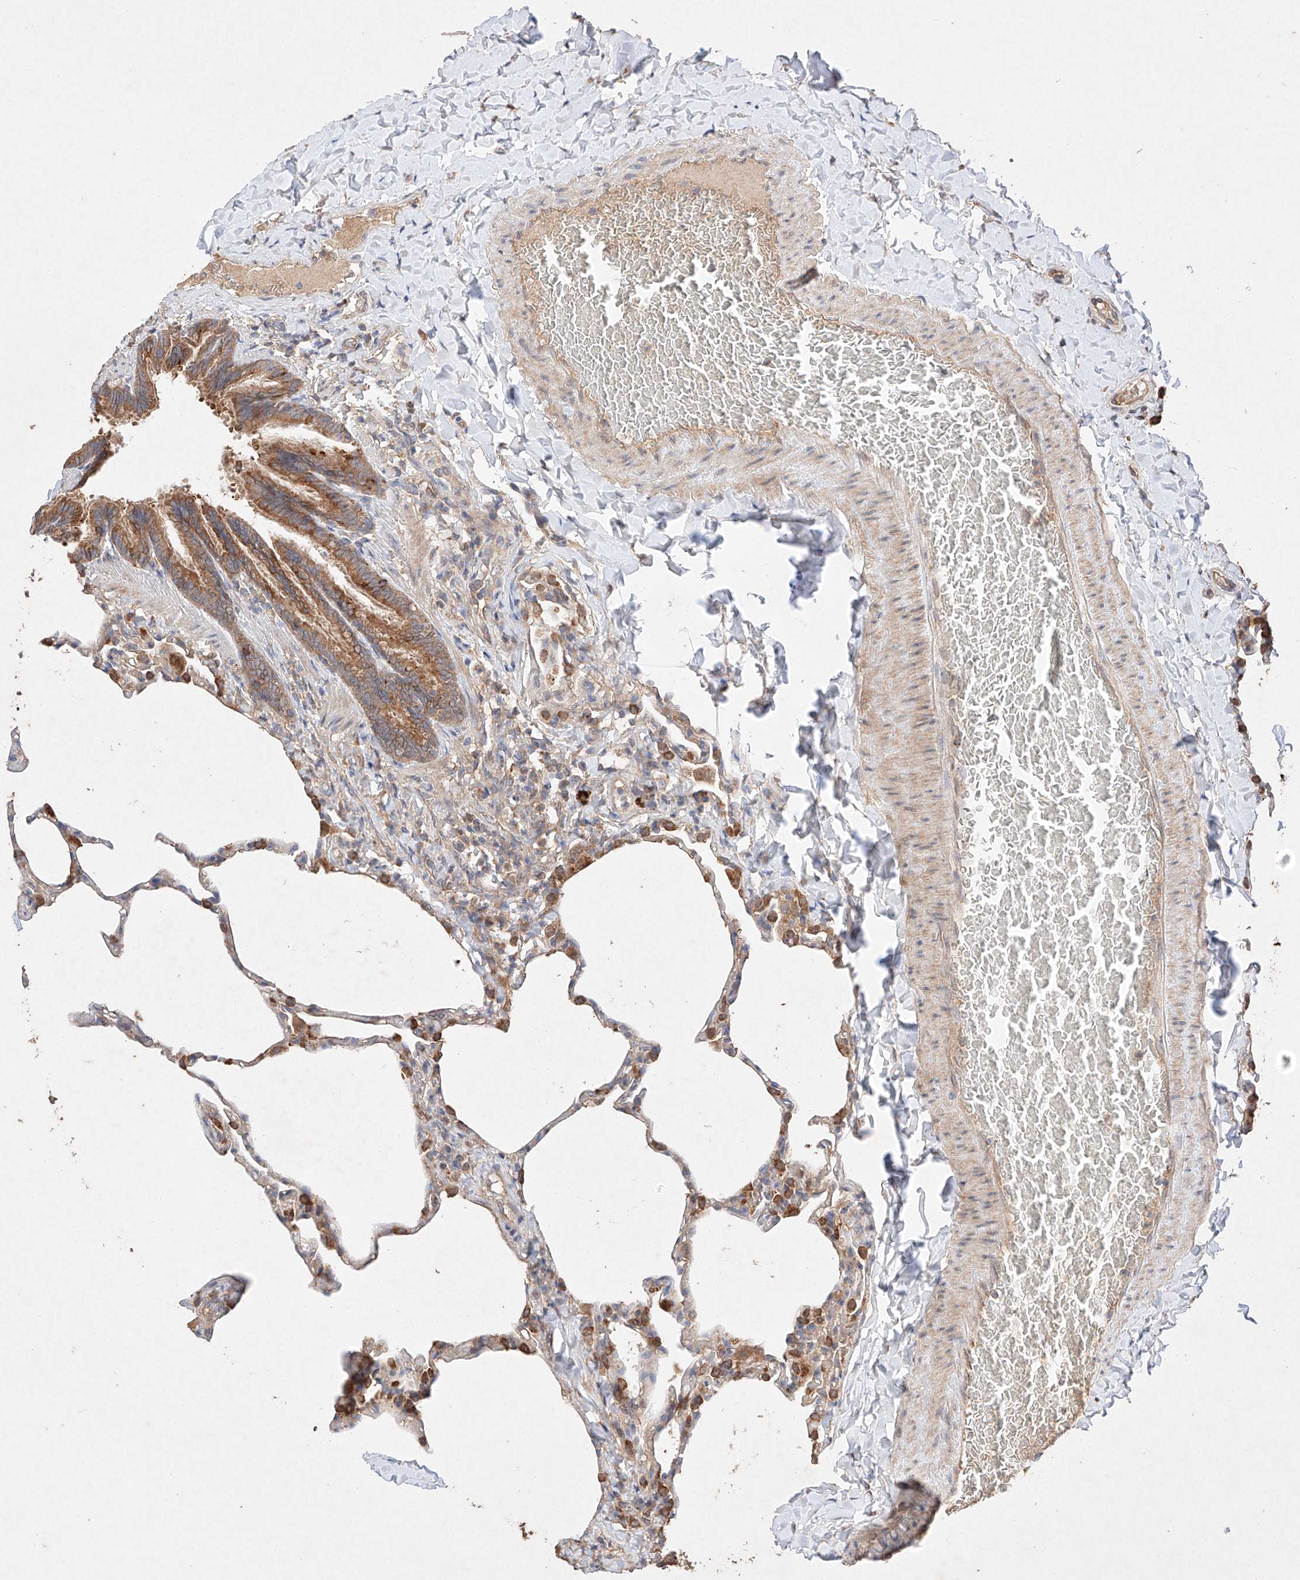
{"staining": {"intensity": "strong", "quantity": "<25%", "location": "cytoplasmic/membranous"}, "tissue": "lung", "cell_type": "Alveolar cells", "image_type": "normal", "snomed": [{"axis": "morphology", "description": "Normal tissue, NOS"}, {"axis": "topography", "description": "Lung"}], "caption": "A high-resolution histopathology image shows IHC staining of unremarkable lung, which displays strong cytoplasmic/membranous expression in approximately <25% of alveolar cells.", "gene": "C6orf62", "patient": {"sex": "male", "age": 20}}